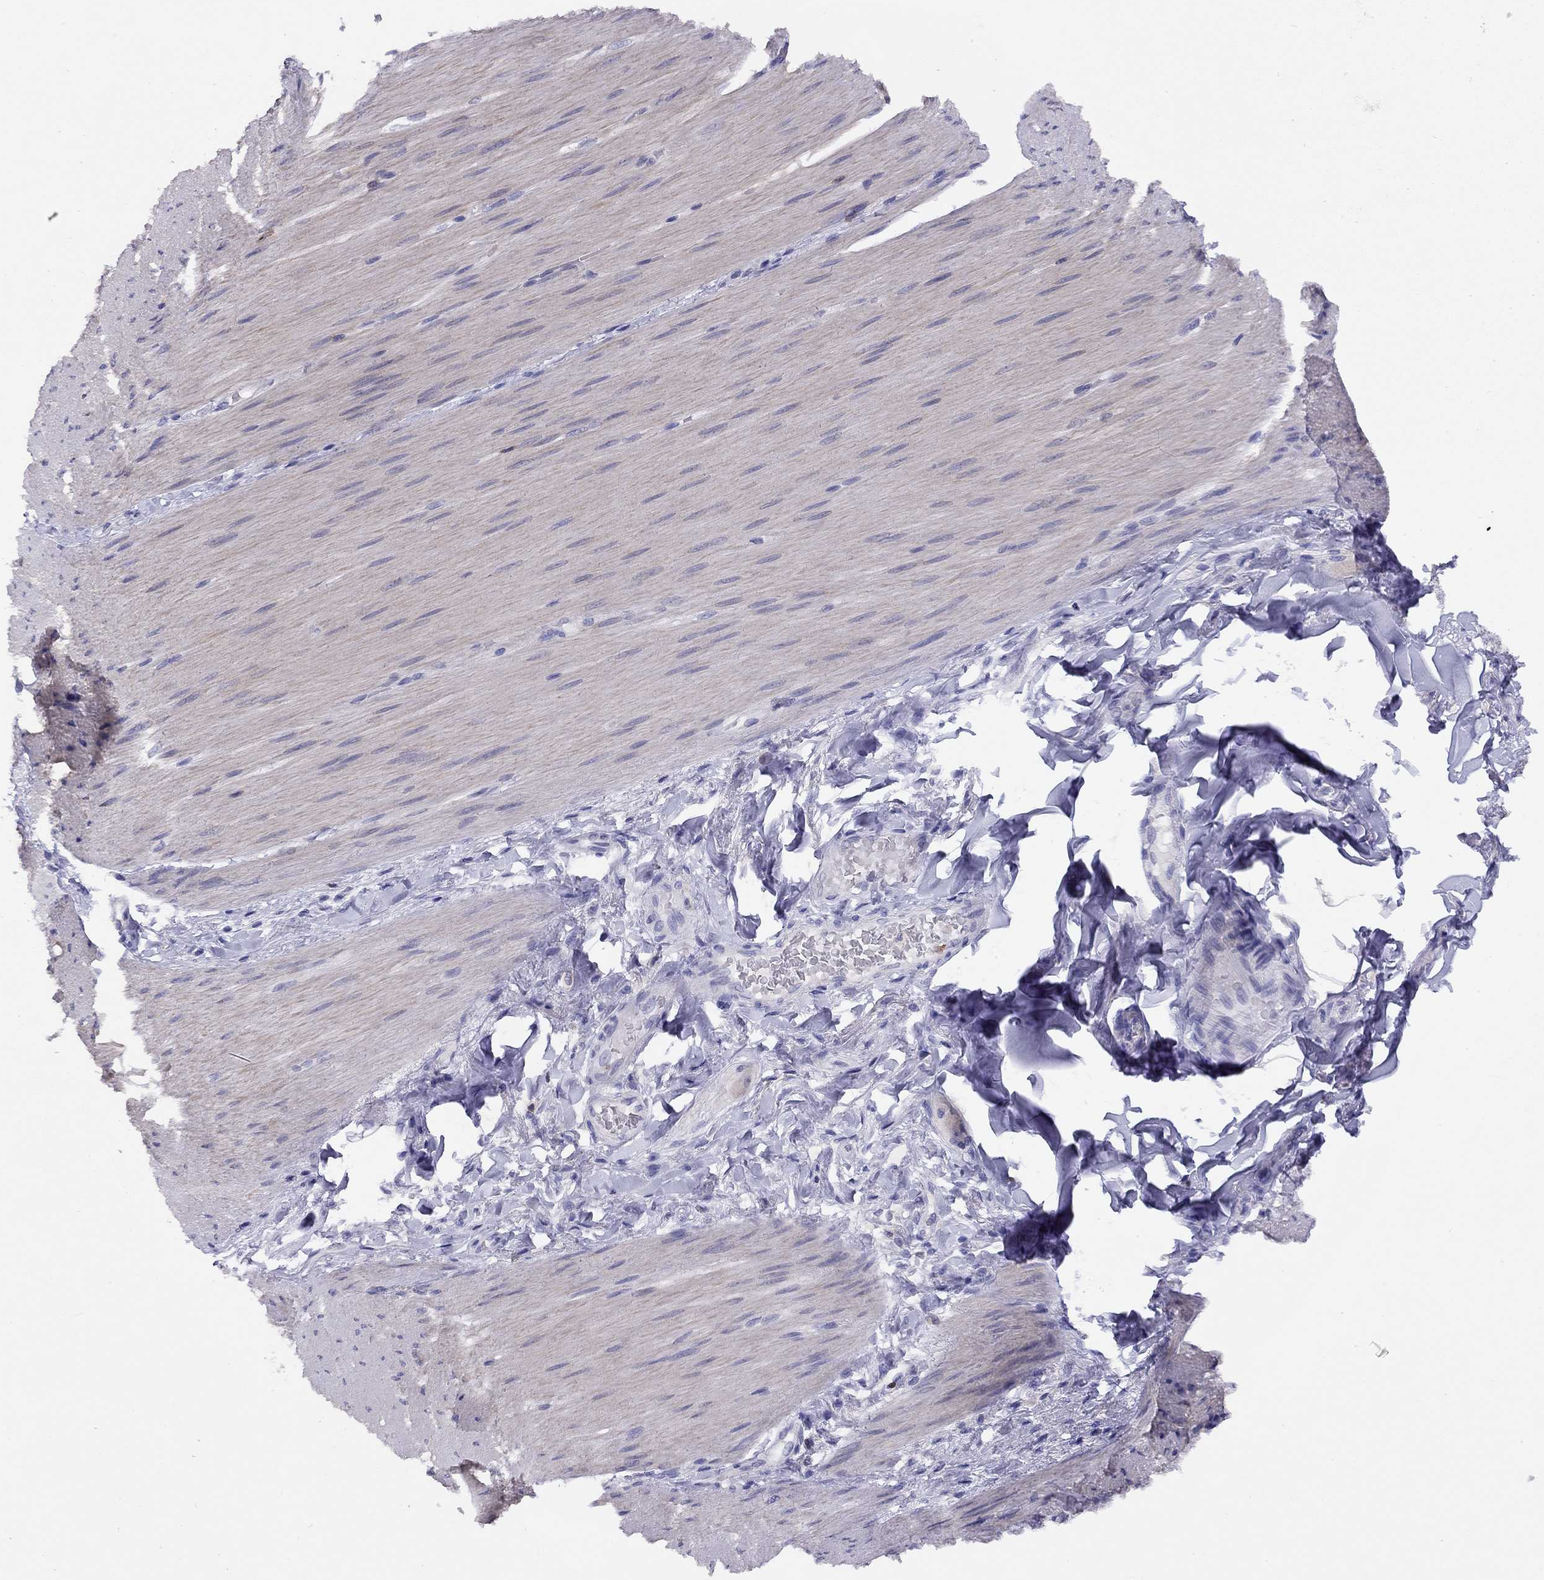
{"staining": {"intensity": "negative", "quantity": "none", "location": "none"}, "tissue": "adipose tissue", "cell_type": "Adipocytes", "image_type": "normal", "snomed": [{"axis": "morphology", "description": "Normal tissue, NOS"}, {"axis": "topography", "description": "Smooth muscle"}, {"axis": "topography", "description": "Duodenum"}, {"axis": "topography", "description": "Peripheral nerve tissue"}], "caption": "The IHC image has no significant positivity in adipocytes of adipose tissue. Nuclei are stained in blue.", "gene": "CITED1", "patient": {"sex": "female", "age": 61}}